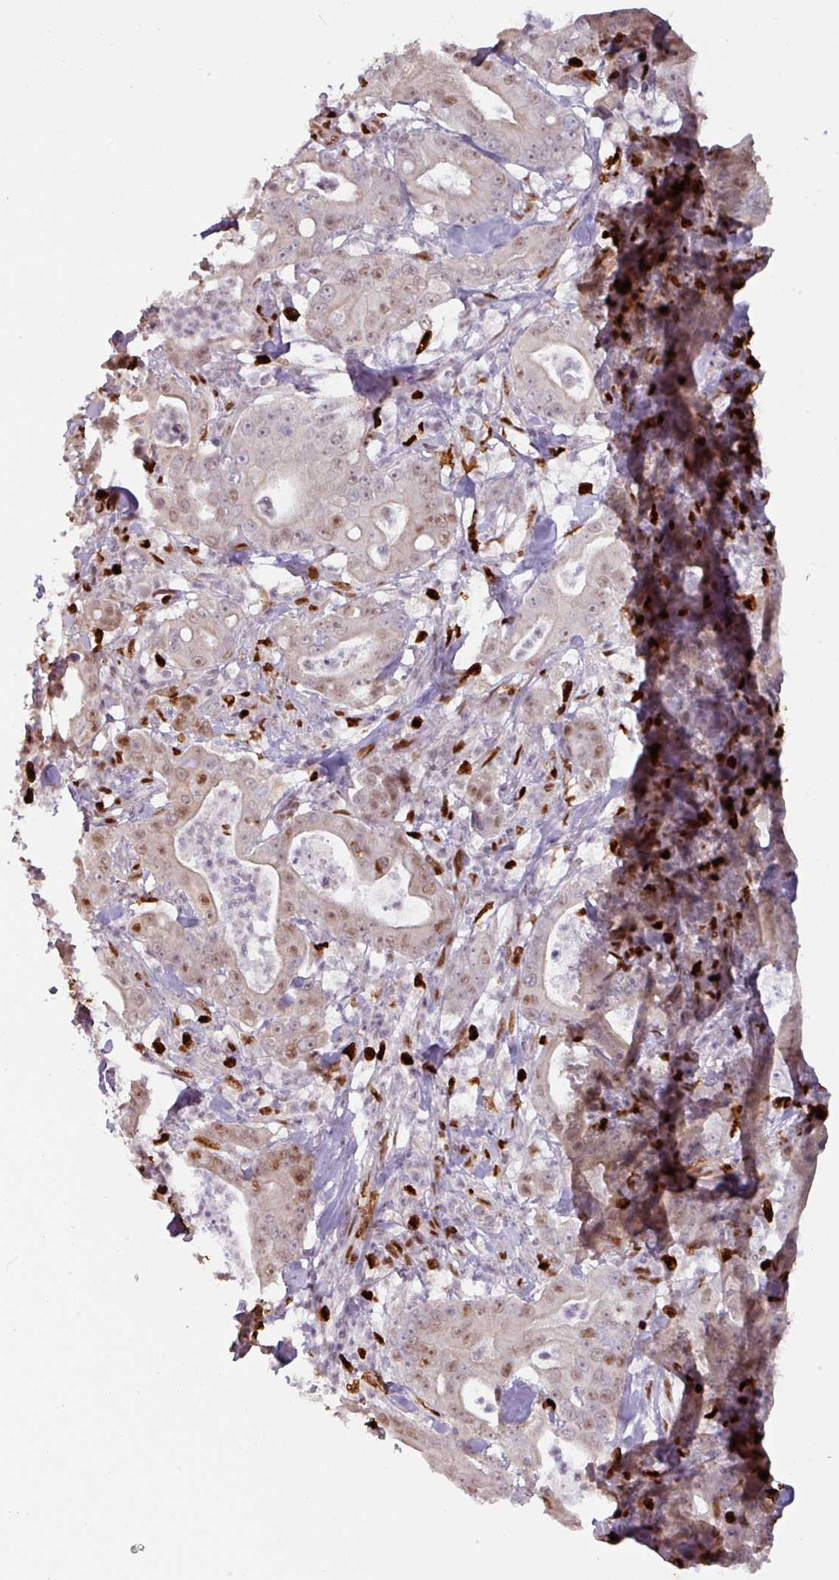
{"staining": {"intensity": "weak", "quantity": "25%-75%", "location": "nuclear"}, "tissue": "pancreatic cancer", "cell_type": "Tumor cells", "image_type": "cancer", "snomed": [{"axis": "morphology", "description": "Adenocarcinoma, NOS"}, {"axis": "topography", "description": "Pancreas"}], "caption": "Immunohistochemistry (IHC) of human pancreatic cancer demonstrates low levels of weak nuclear staining in approximately 25%-75% of tumor cells.", "gene": "SAMHD1", "patient": {"sex": "male", "age": 71}}